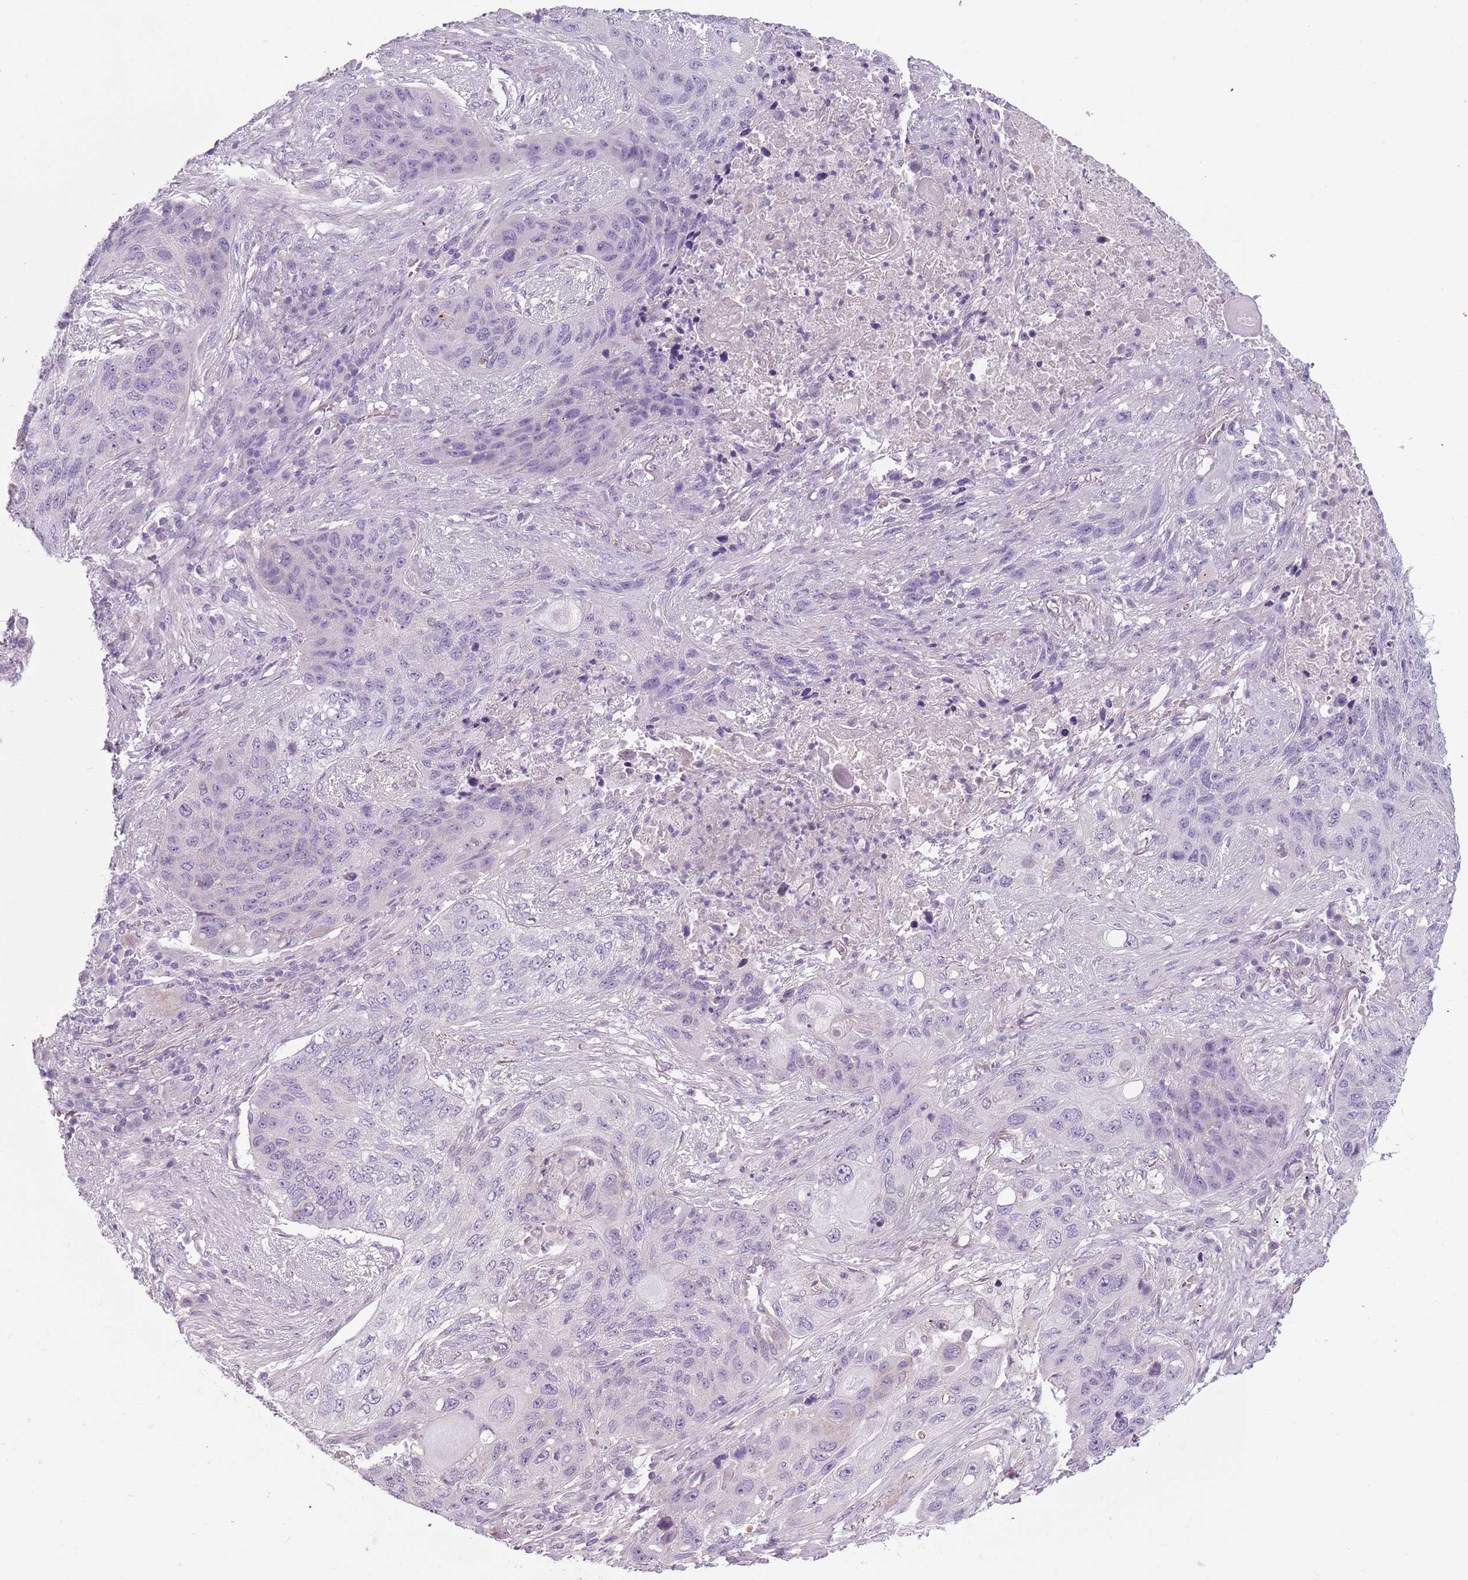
{"staining": {"intensity": "negative", "quantity": "none", "location": "none"}, "tissue": "lung cancer", "cell_type": "Tumor cells", "image_type": "cancer", "snomed": [{"axis": "morphology", "description": "Squamous cell carcinoma, NOS"}, {"axis": "topography", "description": "Lung"}], "caption": "Immunohistochemistry of human squamous cell carcinoma (lung) shows no expression in tumor cells.", "gene": "MEGF8", "patient": {"sex": "female", "age": 63}}